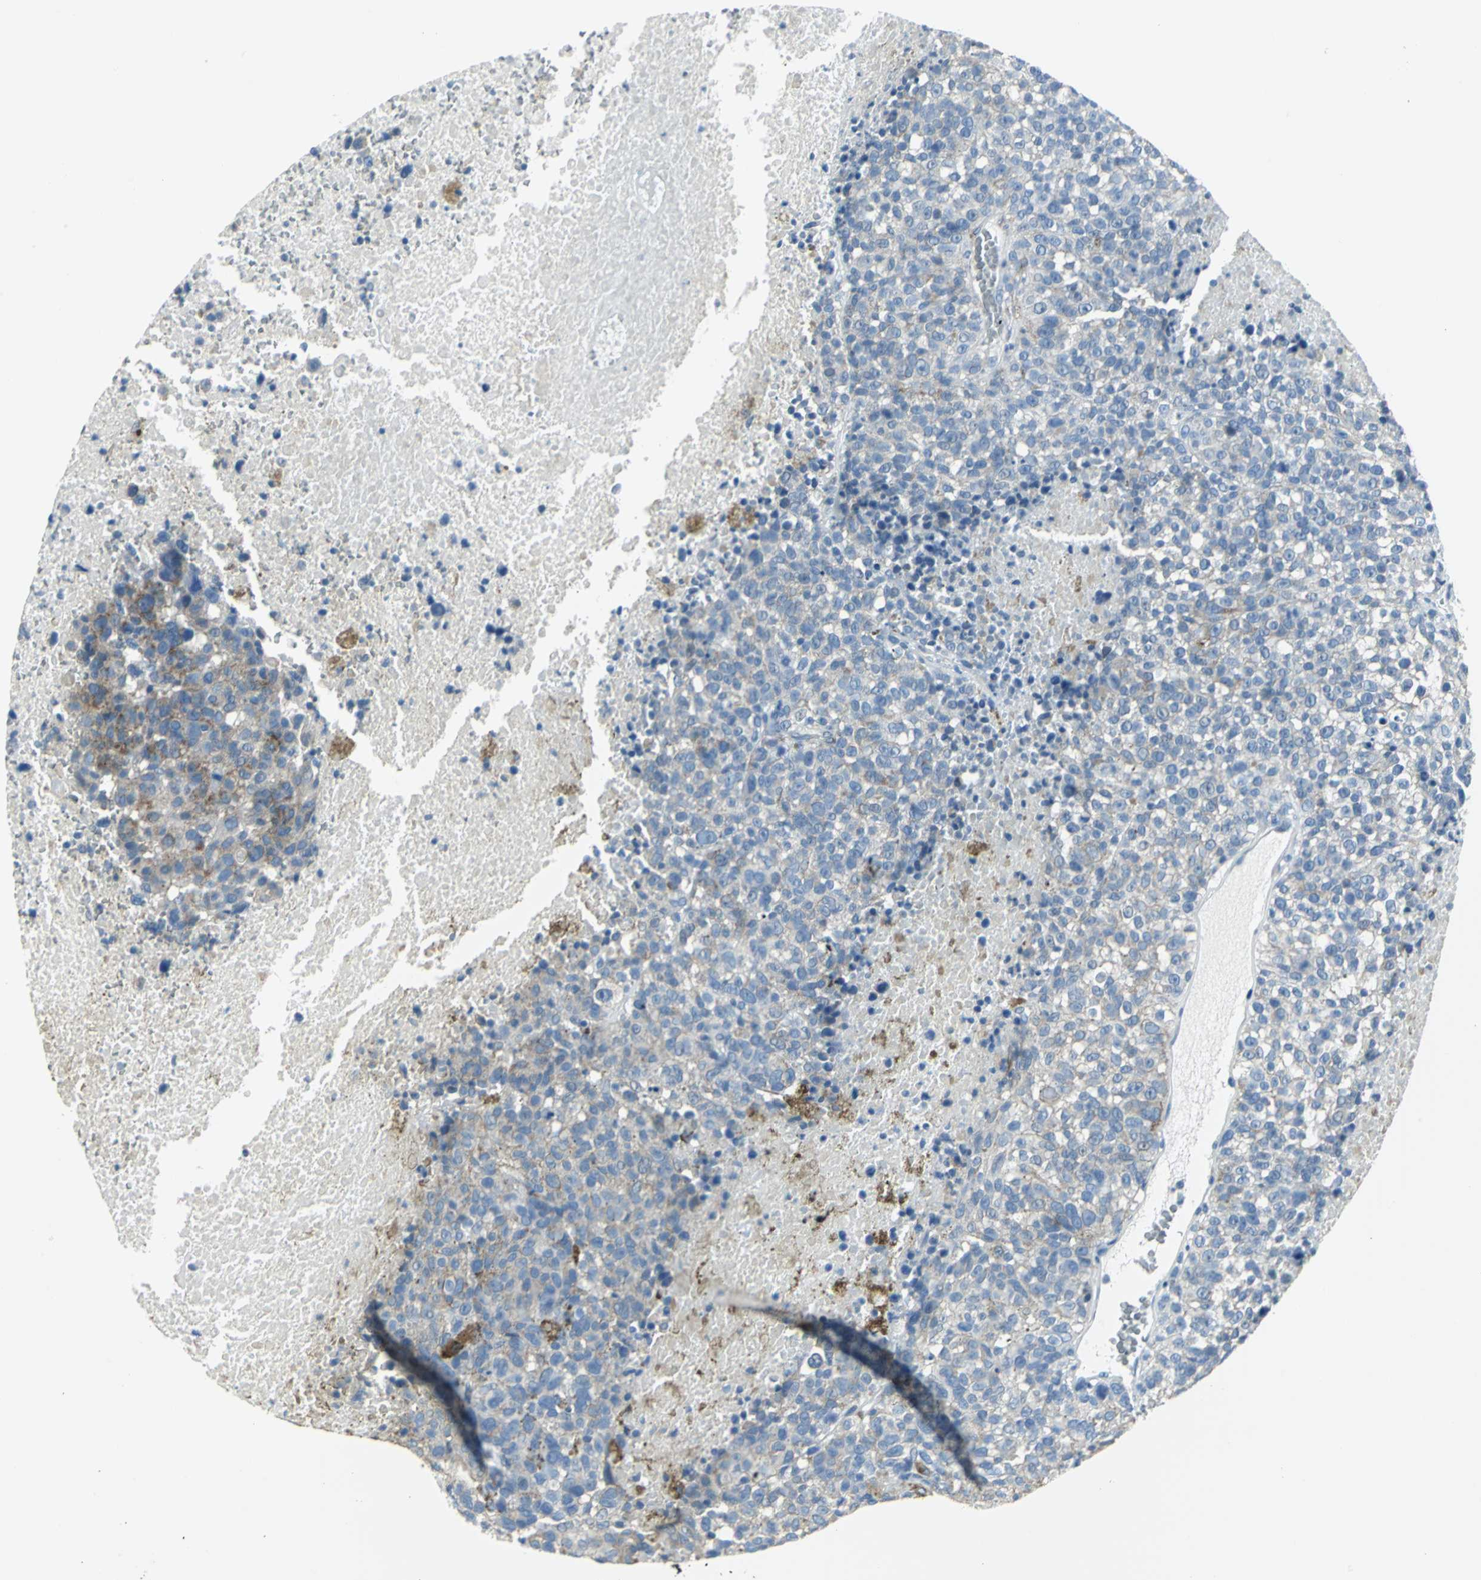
{"staining": {"intensity": "negative", "quantity": "none", "location": "none"}, "tissue": "melanoma", "cell_type": "Tumor cells", "image_type": "cancer", "snomed": [{"axis": "morphology", "description": "Malignant melanoma, Metastatic site"}, {"axis": "topography", "description": "Cerebral cortex"}], "caption": "Tumor cells are negative for protein expression in human melanoma.", "gene": "DNAI2", "patient": {"sex": "female", "age": 52}}